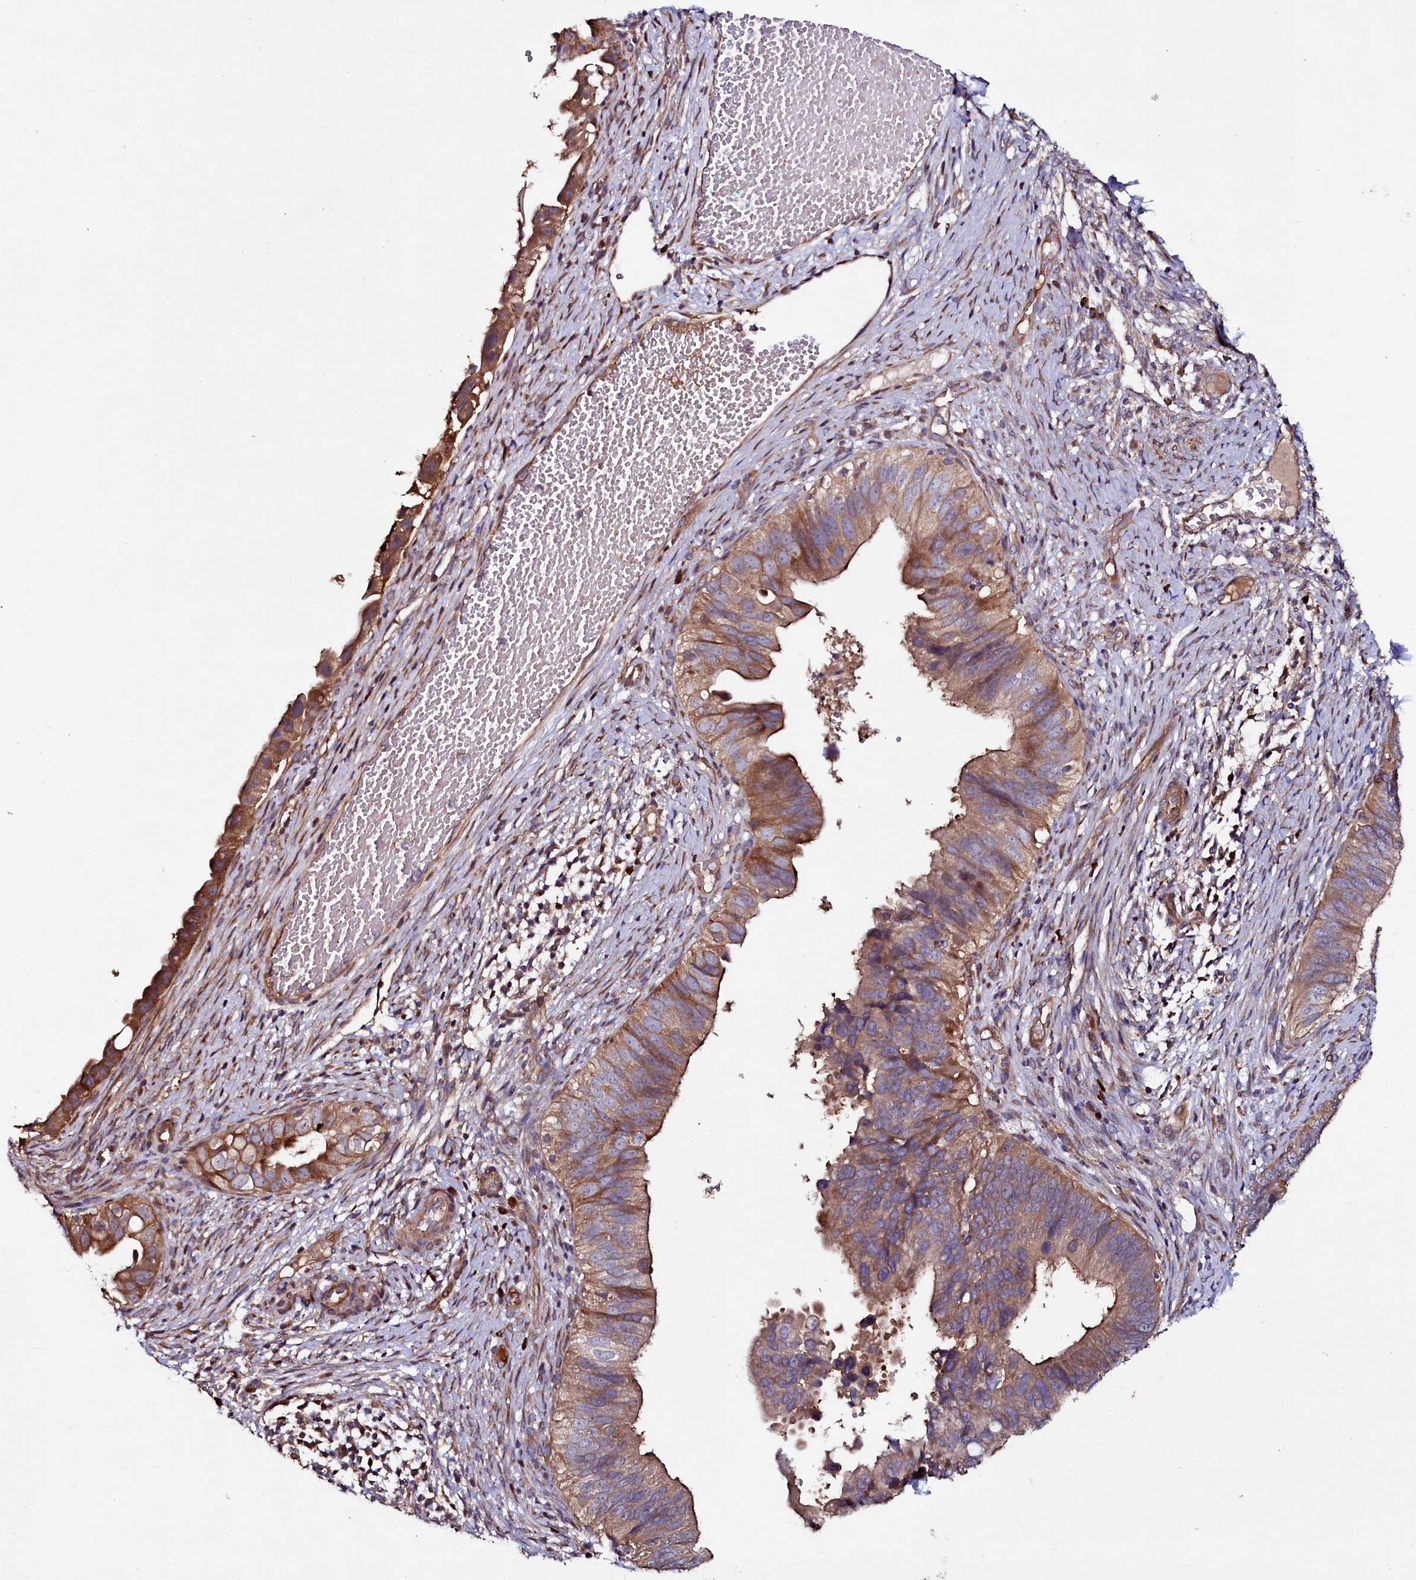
{"staining": {"intensity": "moderate", "quantity": ">75%", "location": "cytoplasmic/membranous"}, "tissue": "cervical cancer", "cell_type": "Tumor cells", "image_type": "cancer", "snomed": [{"axis": "morphology", "description": "Adenocarcinoma, NOS"}, {"axis": "topography", "description": "Cervix"}], "caption": "This micrograph demonstrates cervical cancer (adenocarcinoma) stained with immunohistochemistry to label a protein in brown. The cytoplasmic/membranous of tumor cells show moderate positivity for the protein. Nuclei are counter-stained blue.", "gene": "USPL1", "patient": {"sex": "female", "age": 42}}